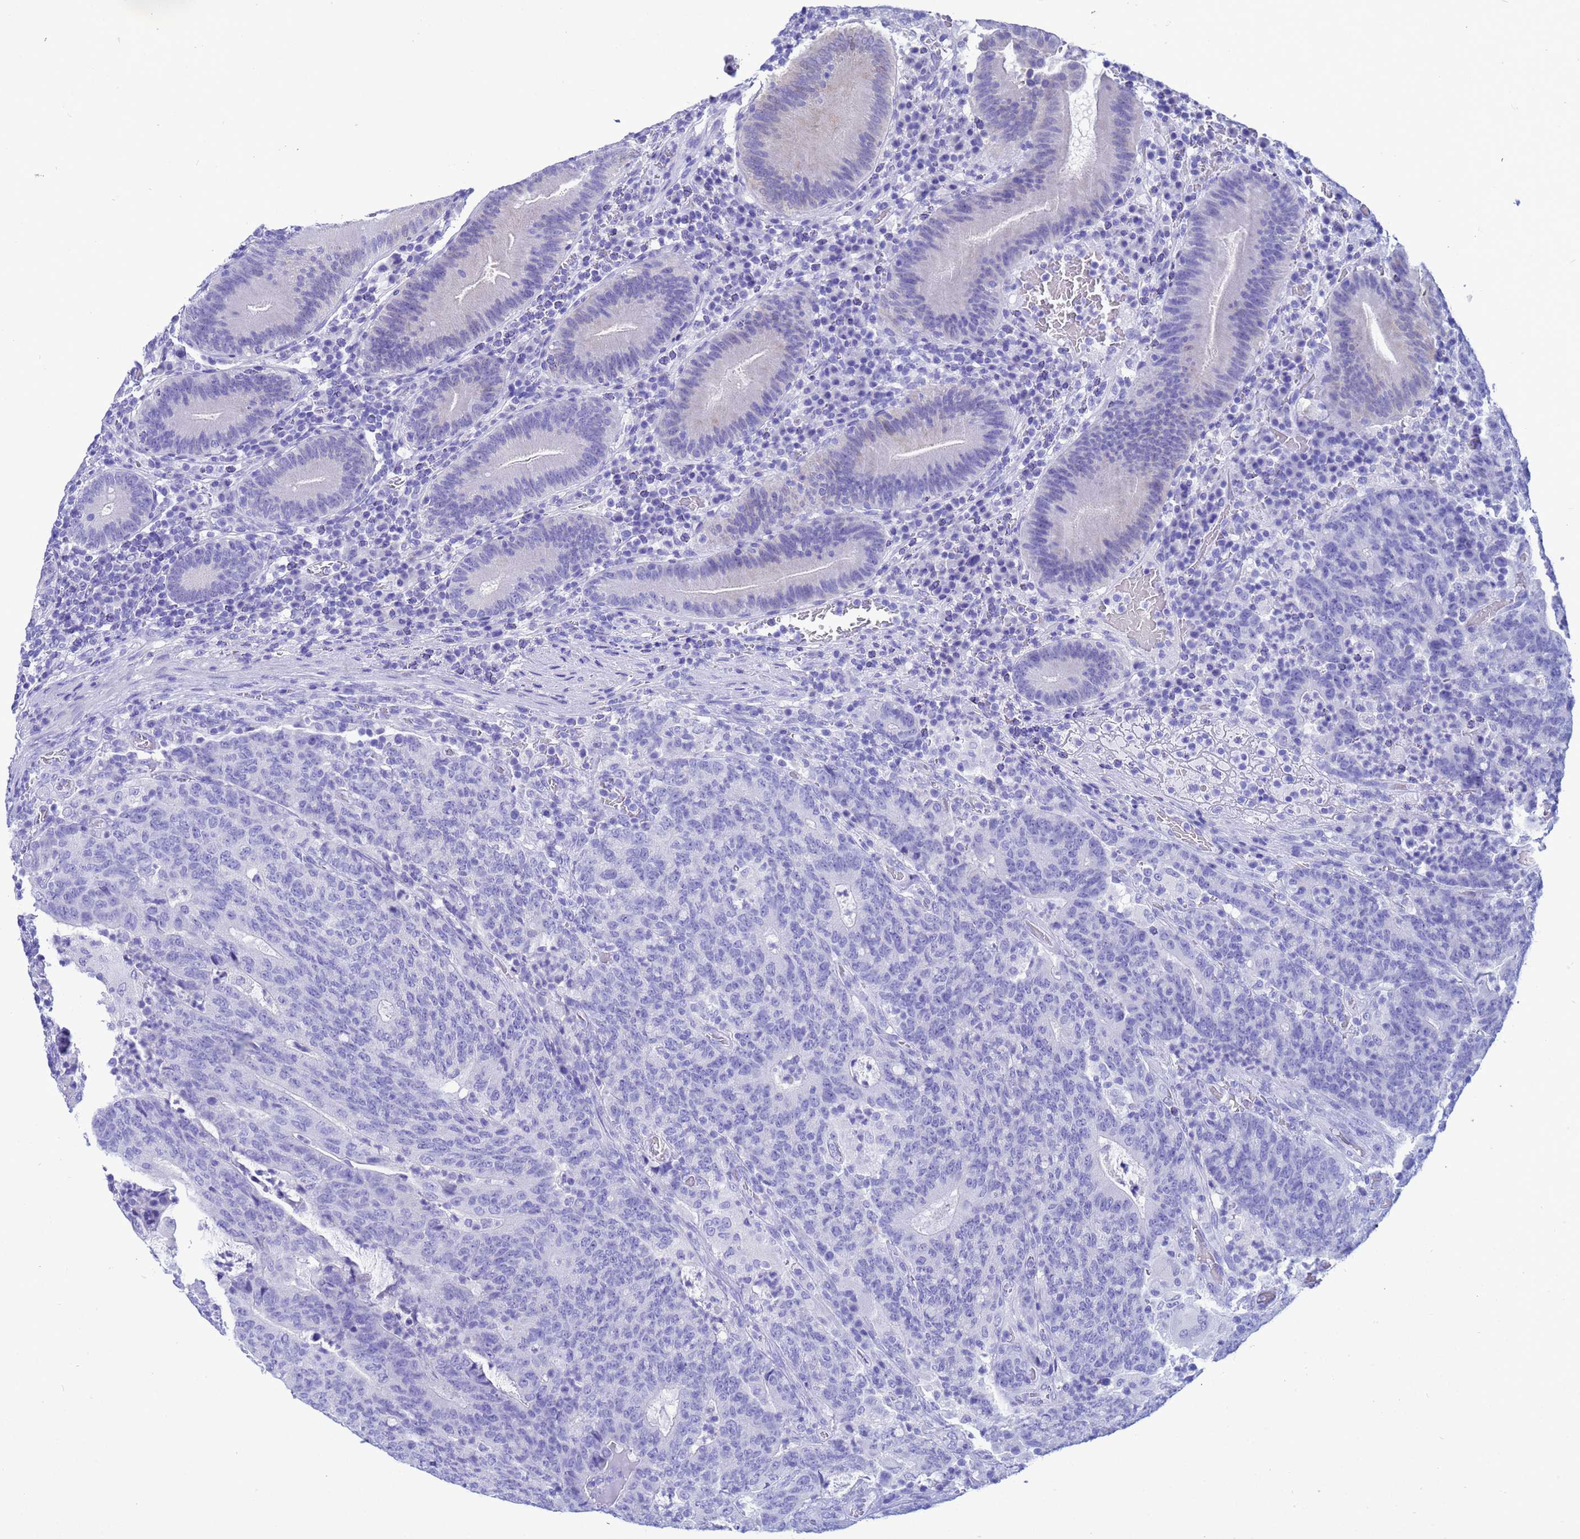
{"staining": {"intensity": "negative", "quantity": "none", "location": "none"}, "tissue": "colorectal cancer", "cell_type": "Tumor cells", "image_type": "cancer", "snomed": [{"axis": "morphology", "description": "Normal tissue, NOS"}, {"axis": "morphology", "description": "Adenocarcinoma, NOS"}, {"axis": "topography", "description": "Colon"}], "caption": "The histopathology image demonstrates no significant staining in tumor cells of colorectal adenocarcinoma.", "gene": "AKR1C2", "patient": {"sex": "female", "age": 75}}